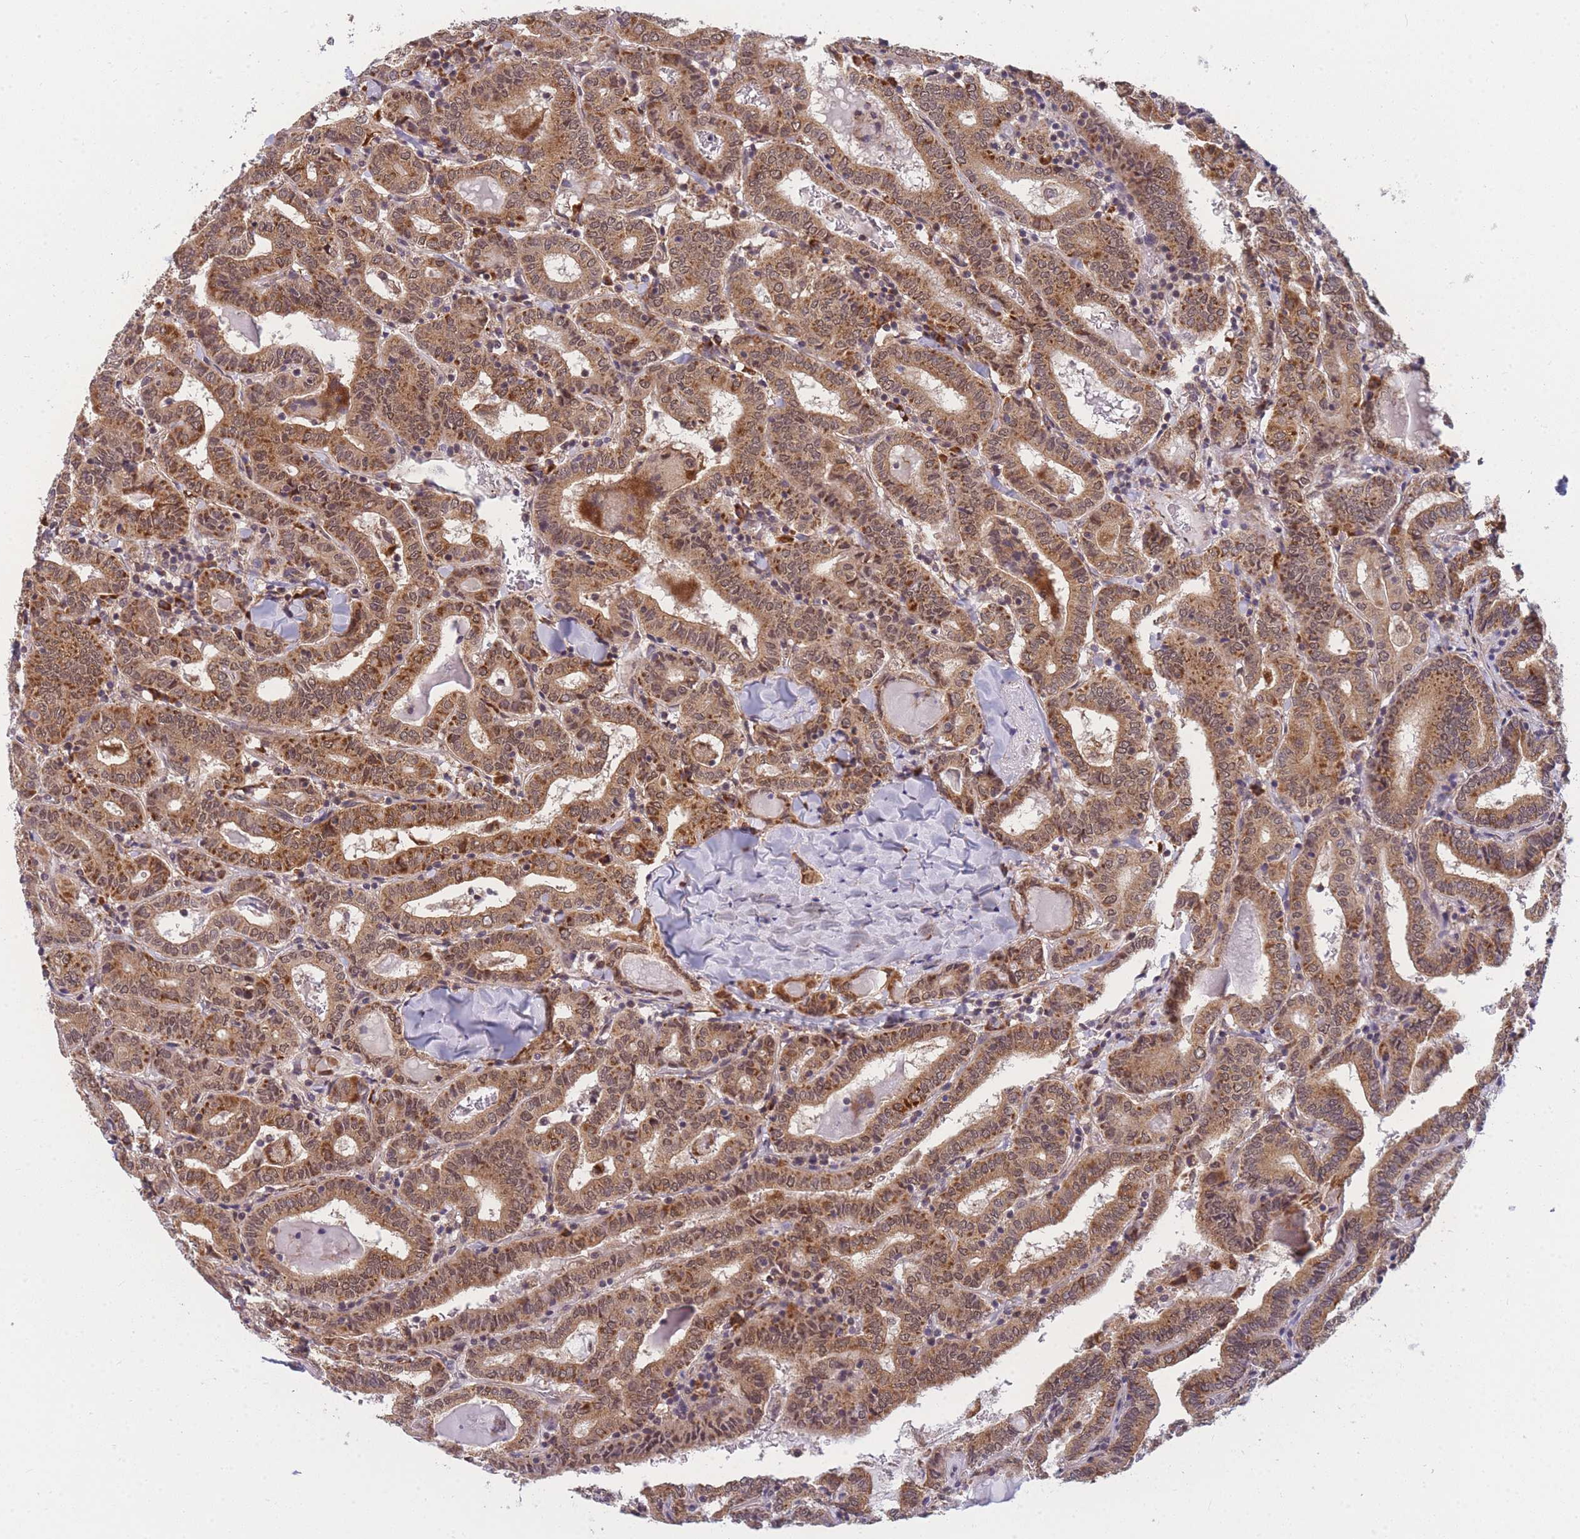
{"staining": {"intensity": "moderate", "quantity": ">75%", "location": "cytoplasmic/membranous"}, "tissue": "thyroid cancer", "cell_type": "Tumor cells", "image_type": "cancer", "snomed": [{"axis": "morphology", "description": "Papillary adenocarcinoma, NOS"}, {"axis": "topography", "description": "Thyroid gland"}], "caption": "An image of thyroid papillary adenocarcinoma stained for a protein reveals moderate cytoplasmic/membranous brown staining in tumor cells. The staining was performed using DAB (3,3'-diaminobenzidine) to visualize the protein expression in brown, while the nuclei were stained in blue with hematoxylin (Magnification: 20x).", "gene": "MRPL23", "patient": {"sex": "female", "age": 72}}